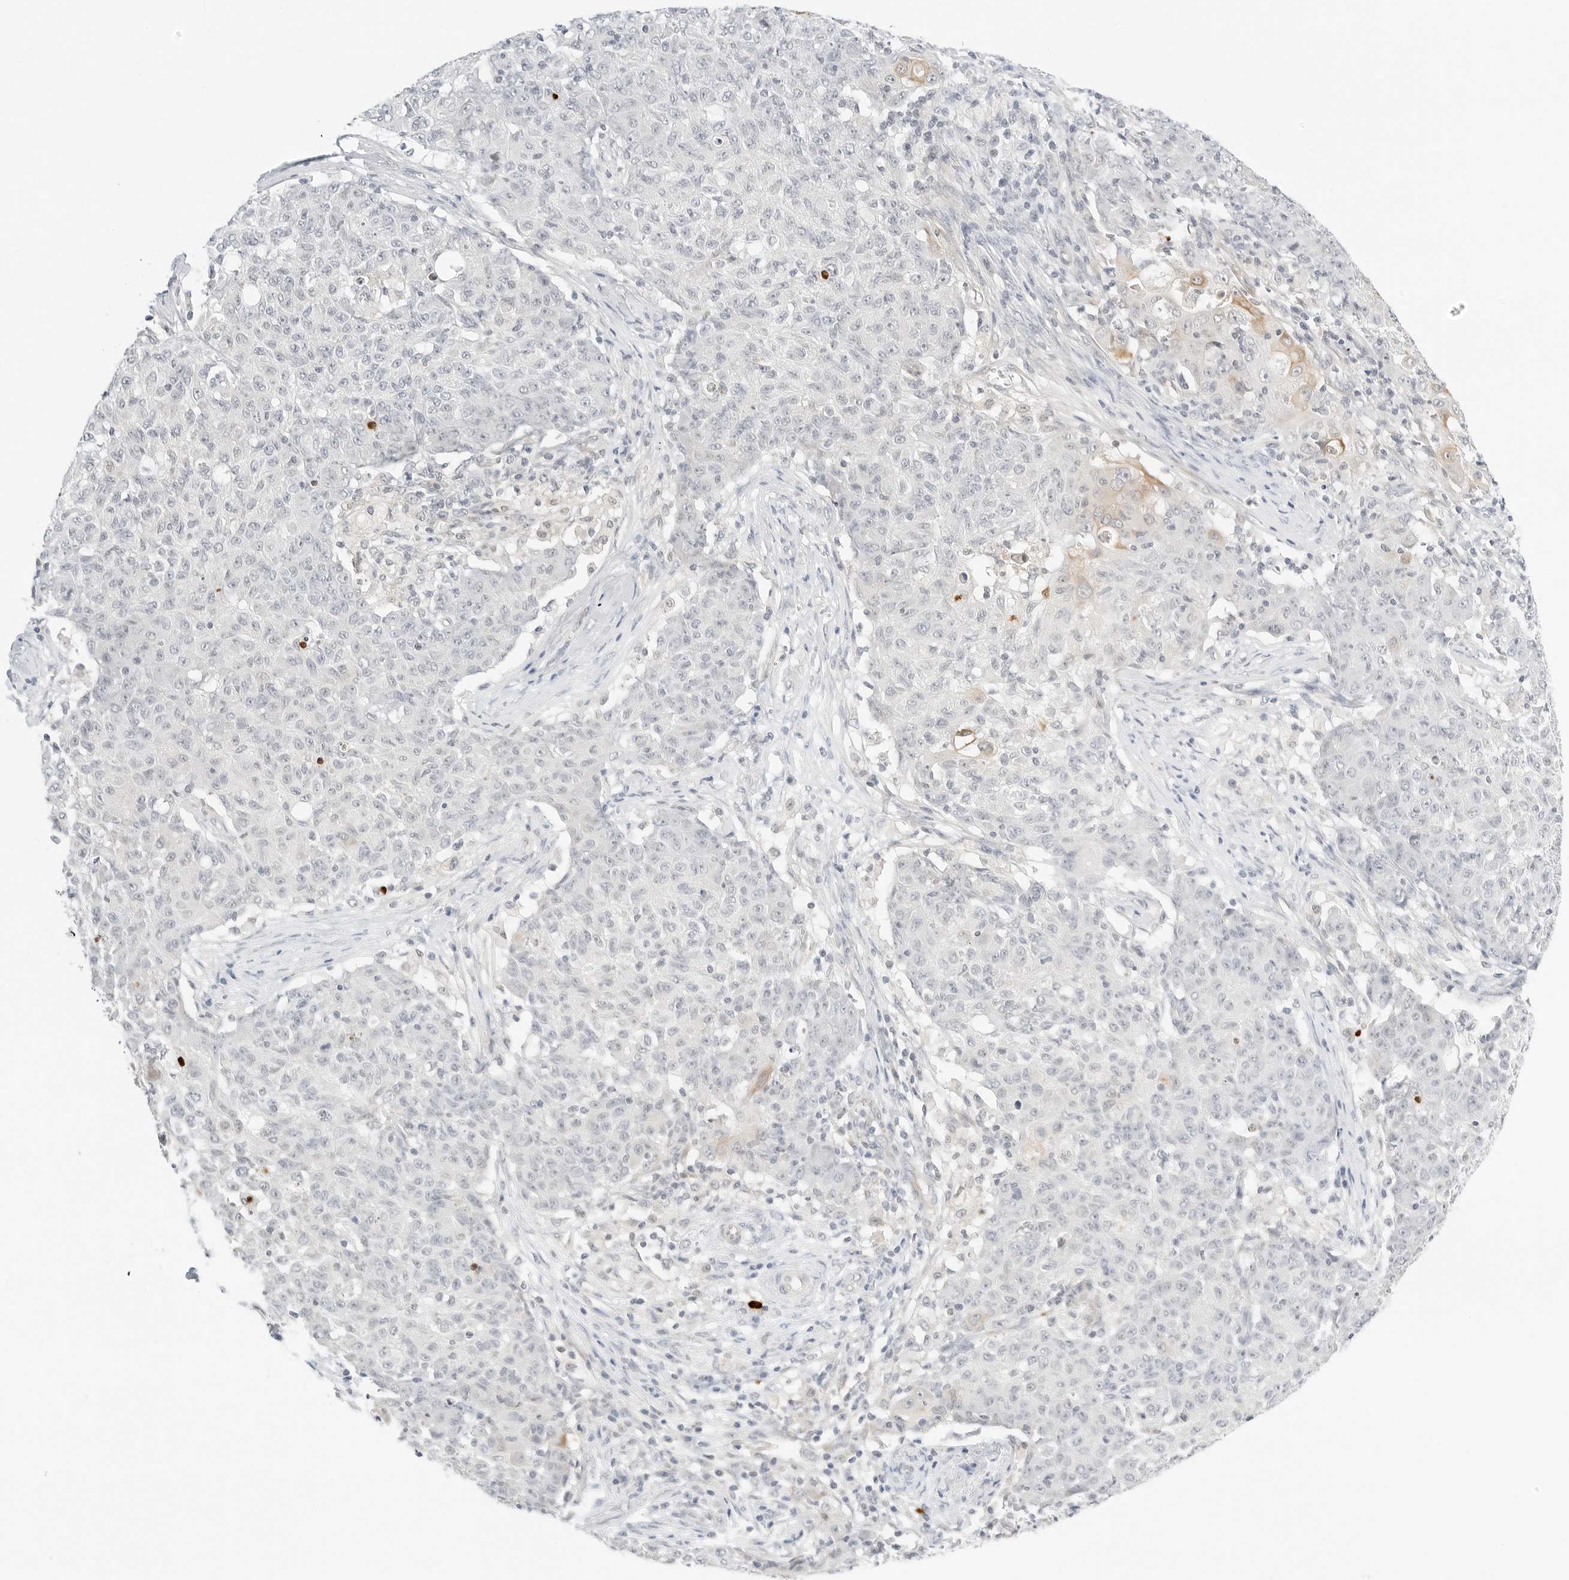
{"staining": {"intensity": "weak", "quantity": "<25%", "location": "cytoplasmic/membranous"}, "tissue": "ovarian cancer", "cell_type": "Tumor cells", "image_type": "cancer", "snomed": [{"axis": "morphology", "description": "Carcinoma, endometroid"}, {"axis": "topography", "description": "Ovary"}], "caption": "DAB immunohistochemical staining of human ovarian endometroid carcinoma demonstrates no significant expression in tumor cells.", "gene": "TEKT2", "patient": {"sex": "female", "age": 42}}